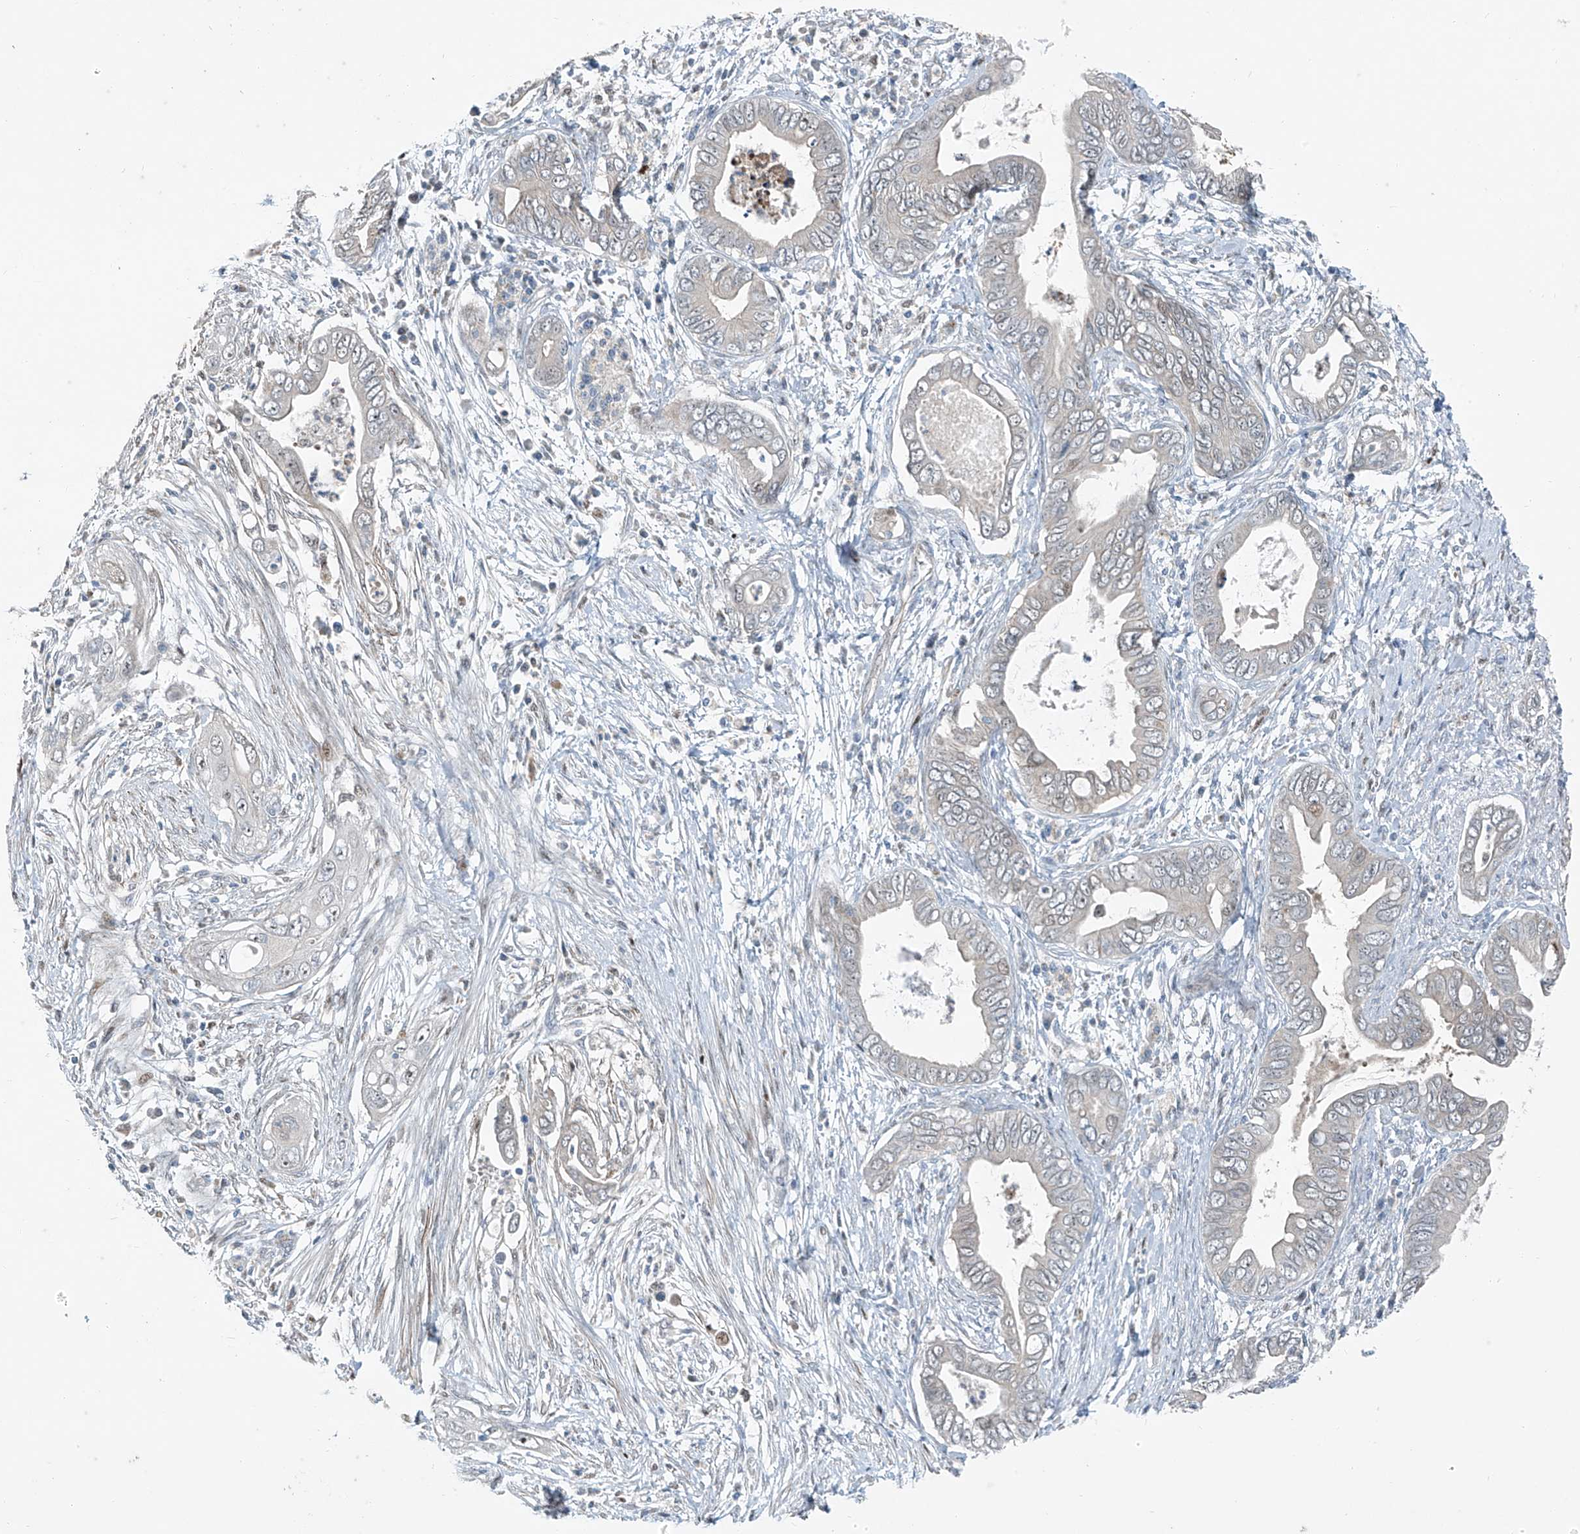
{"staining": {"intensity": "negative", "quantity": "none", "location": "none"}, "tissue": "pancreatic cancer", "cell_type": "Tumor cells", "image_type": "cancer", "snomed": [{"axis": "morphology", "description": "Adenocarcinoma, NOS"}, {"axis": "topography", "description": "Pancreas"}], "caption": "An image of human adenocarcinoma (pancreatic) is negative for staining in tumor cells.", "gene": "PPCS", "patient": {"sex": "male", "age": 75}}